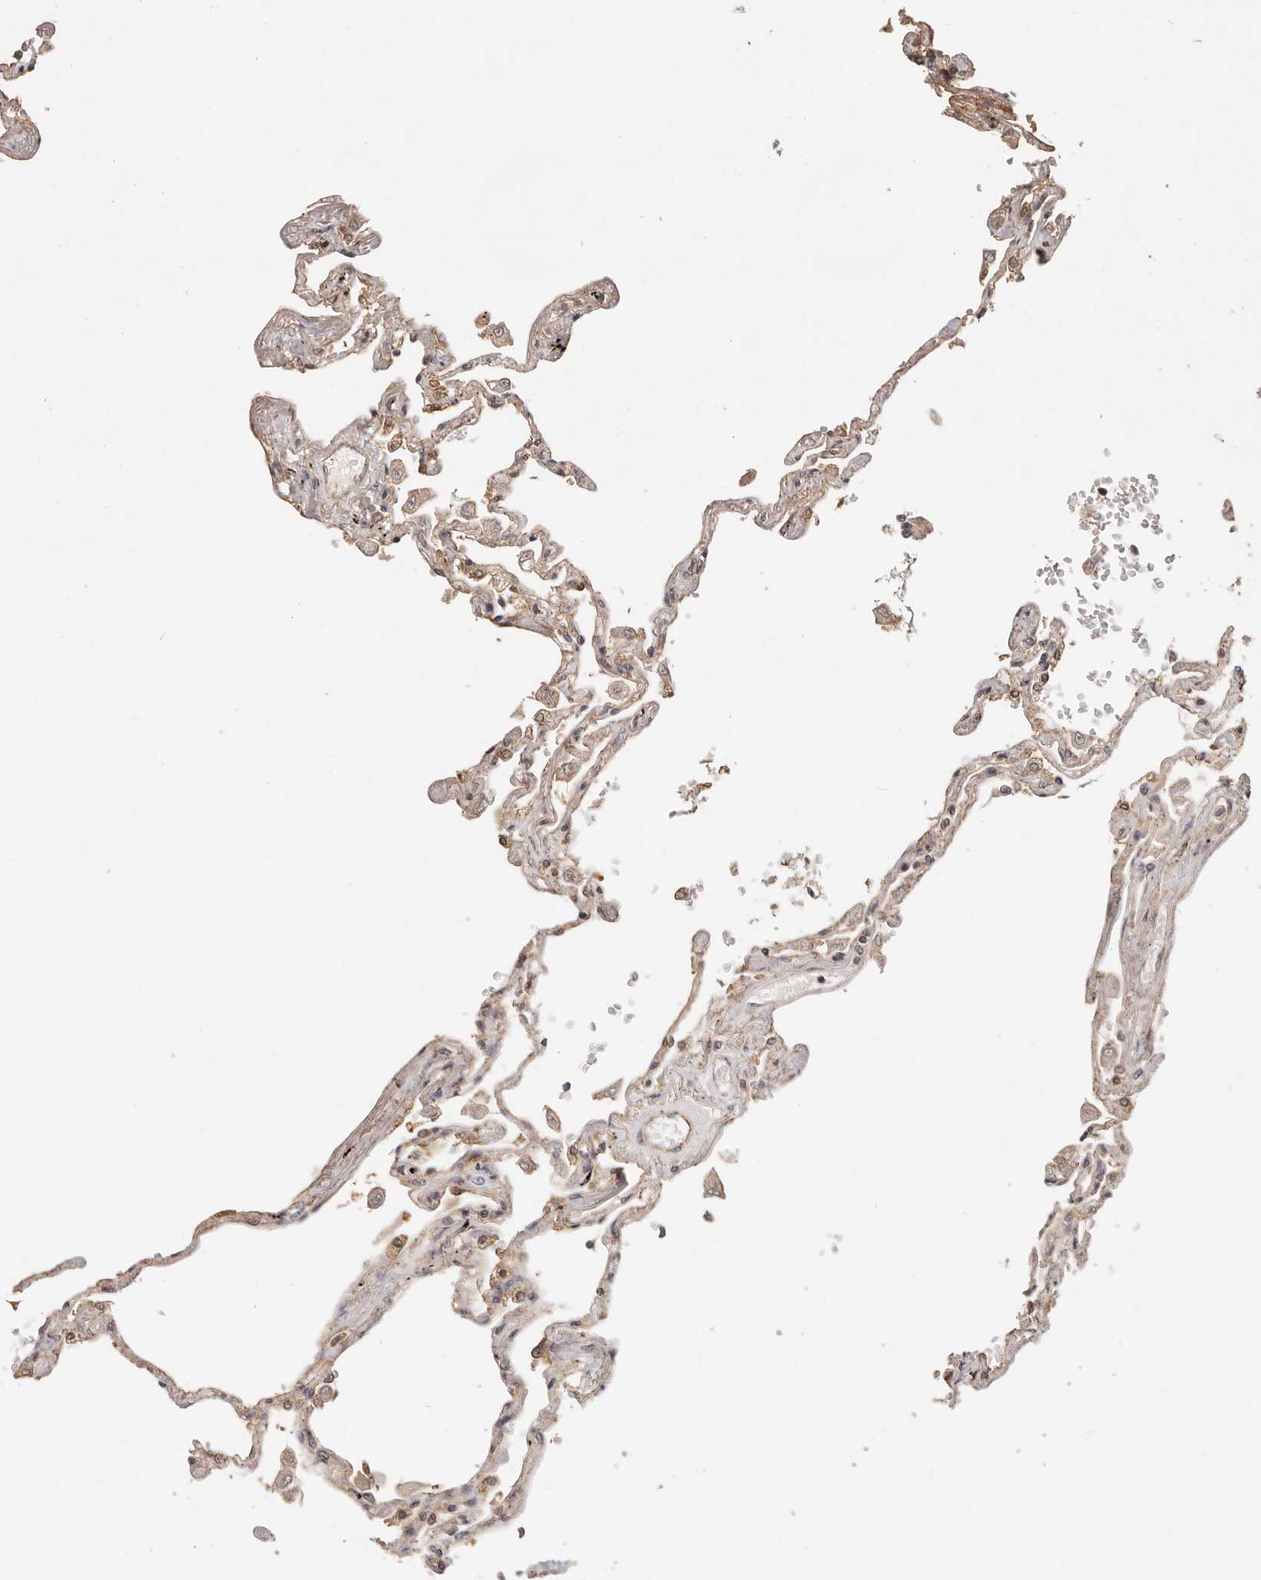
{"staining": {"intensity": "moderate", "quantity": ">75%", "location": "cytoplasmic/membranous"}, "tissue": "lung", "cell_type": "Alveolar cells", "image_type": "normal", "snomed": [{"axis": "morphology", "description": "Normal tissue, NOS"}, {"axis": "topography", "description": "Lung"}], "caption": "Unremarkable lung exhibits moderate cytoplasmic/membranous staining in about >75% of alveolar cells Ihc stains the protein of interest in brown and the nuclei are stained blue..", "gene": "AFDN", "patient": {"sex": "female", "age": 67}}